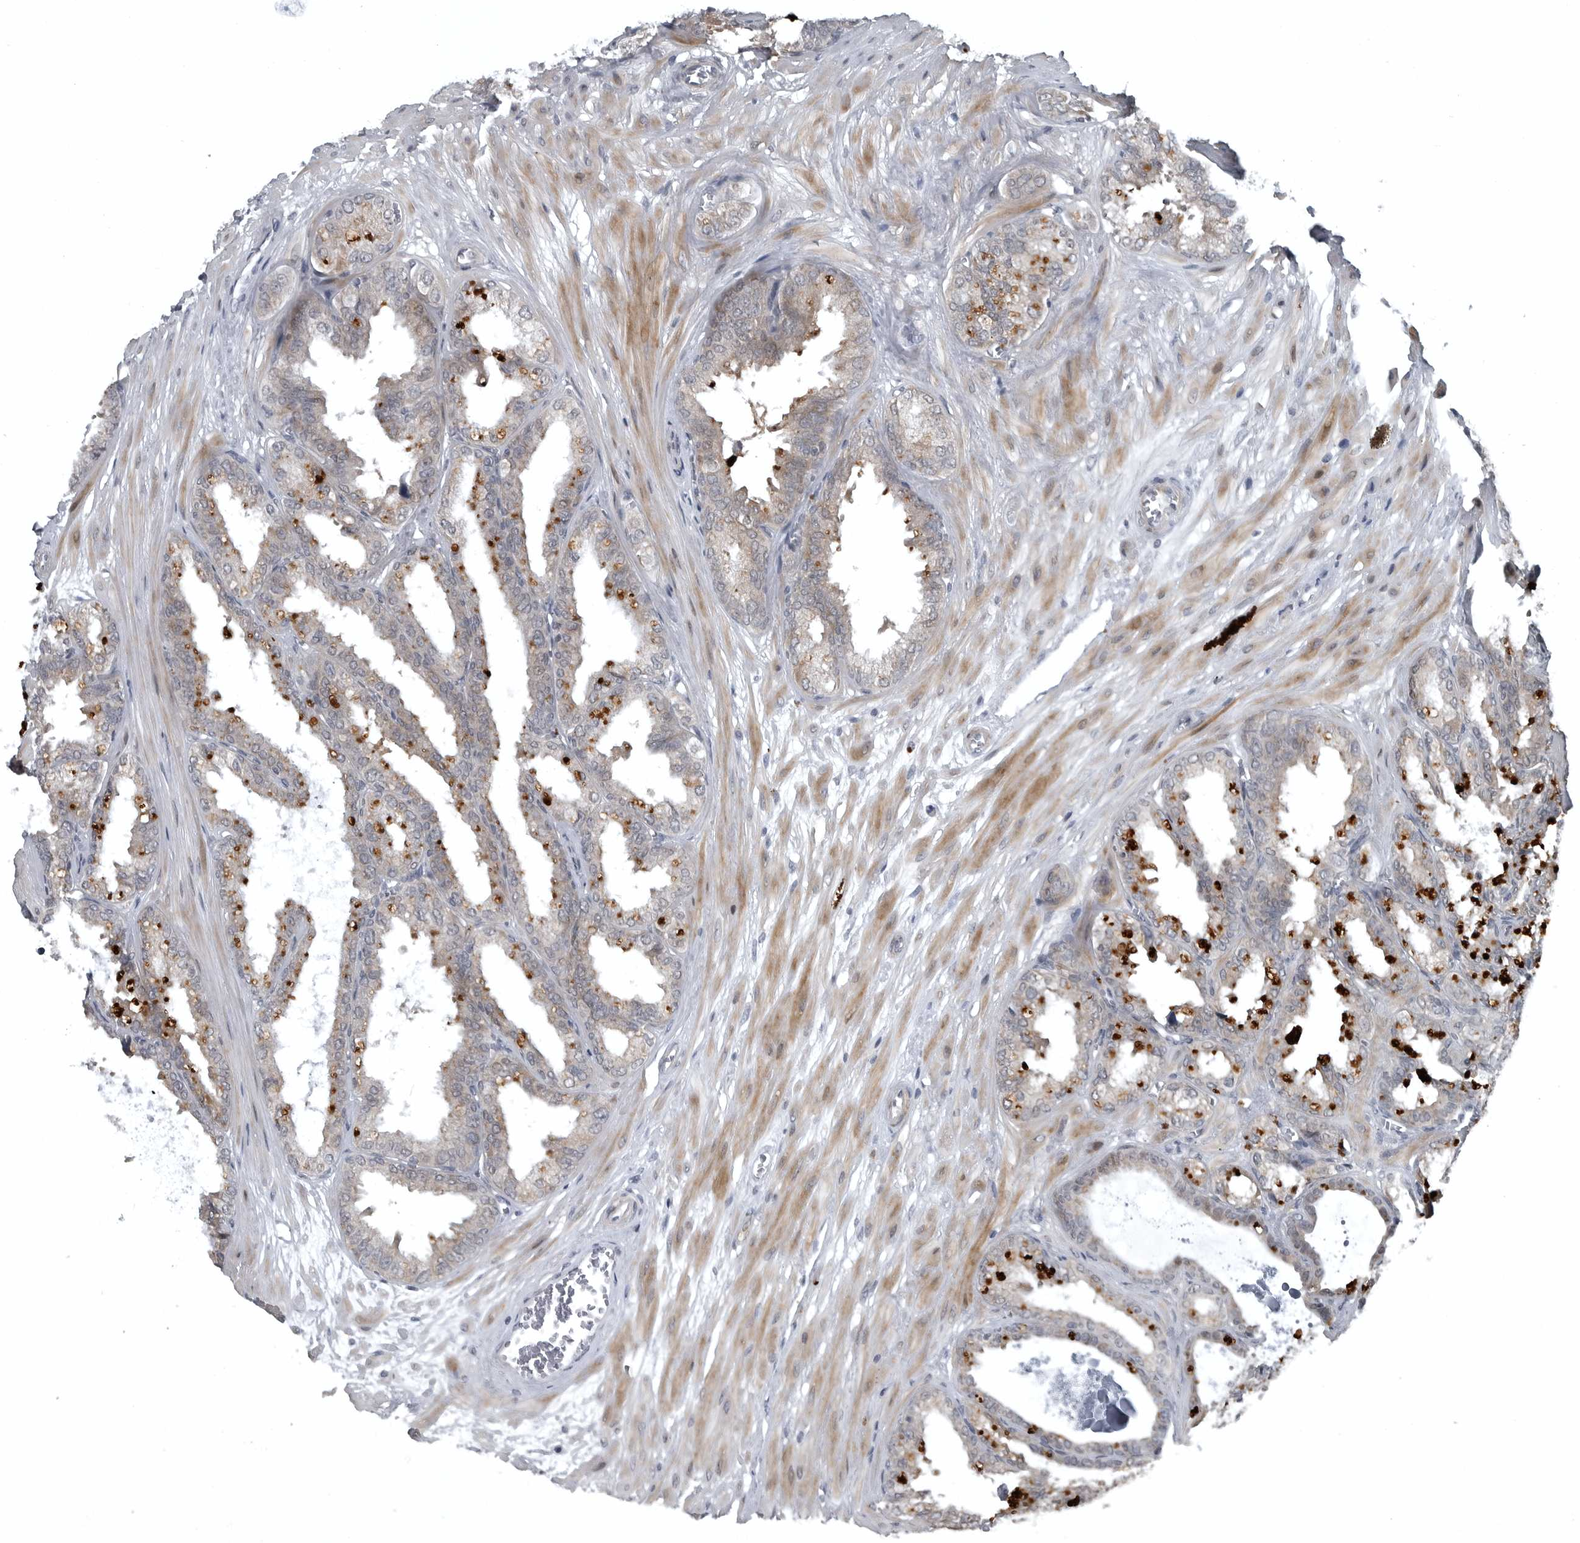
{"staining": {"intensity": "weak", "quantity": "<25%", "location": "cytoplasmic/membranous"}, "tissue": "seminal vesicle", "cell_type": "Glandular cells", "image_type": "normal", "snomed": [{"axis": "morphology", "description": "Normal tissue, NOS"}, {"axis": "topography", "description": "Prostate"}, {"axis": "topography", "description": "Seminal veicle"}], "caption": "This is a photomicrograph of immunohistochemistry staining of normal seminal vesicle, which shows no staining in glandular cells. The staining is performed using DAB (3,3'-diaminobenzidine) brown chromogen with nuclei counter-stained in using hematoxylin.", "gene": "GAK", "patient": {"sex": "male", "age": 51}}